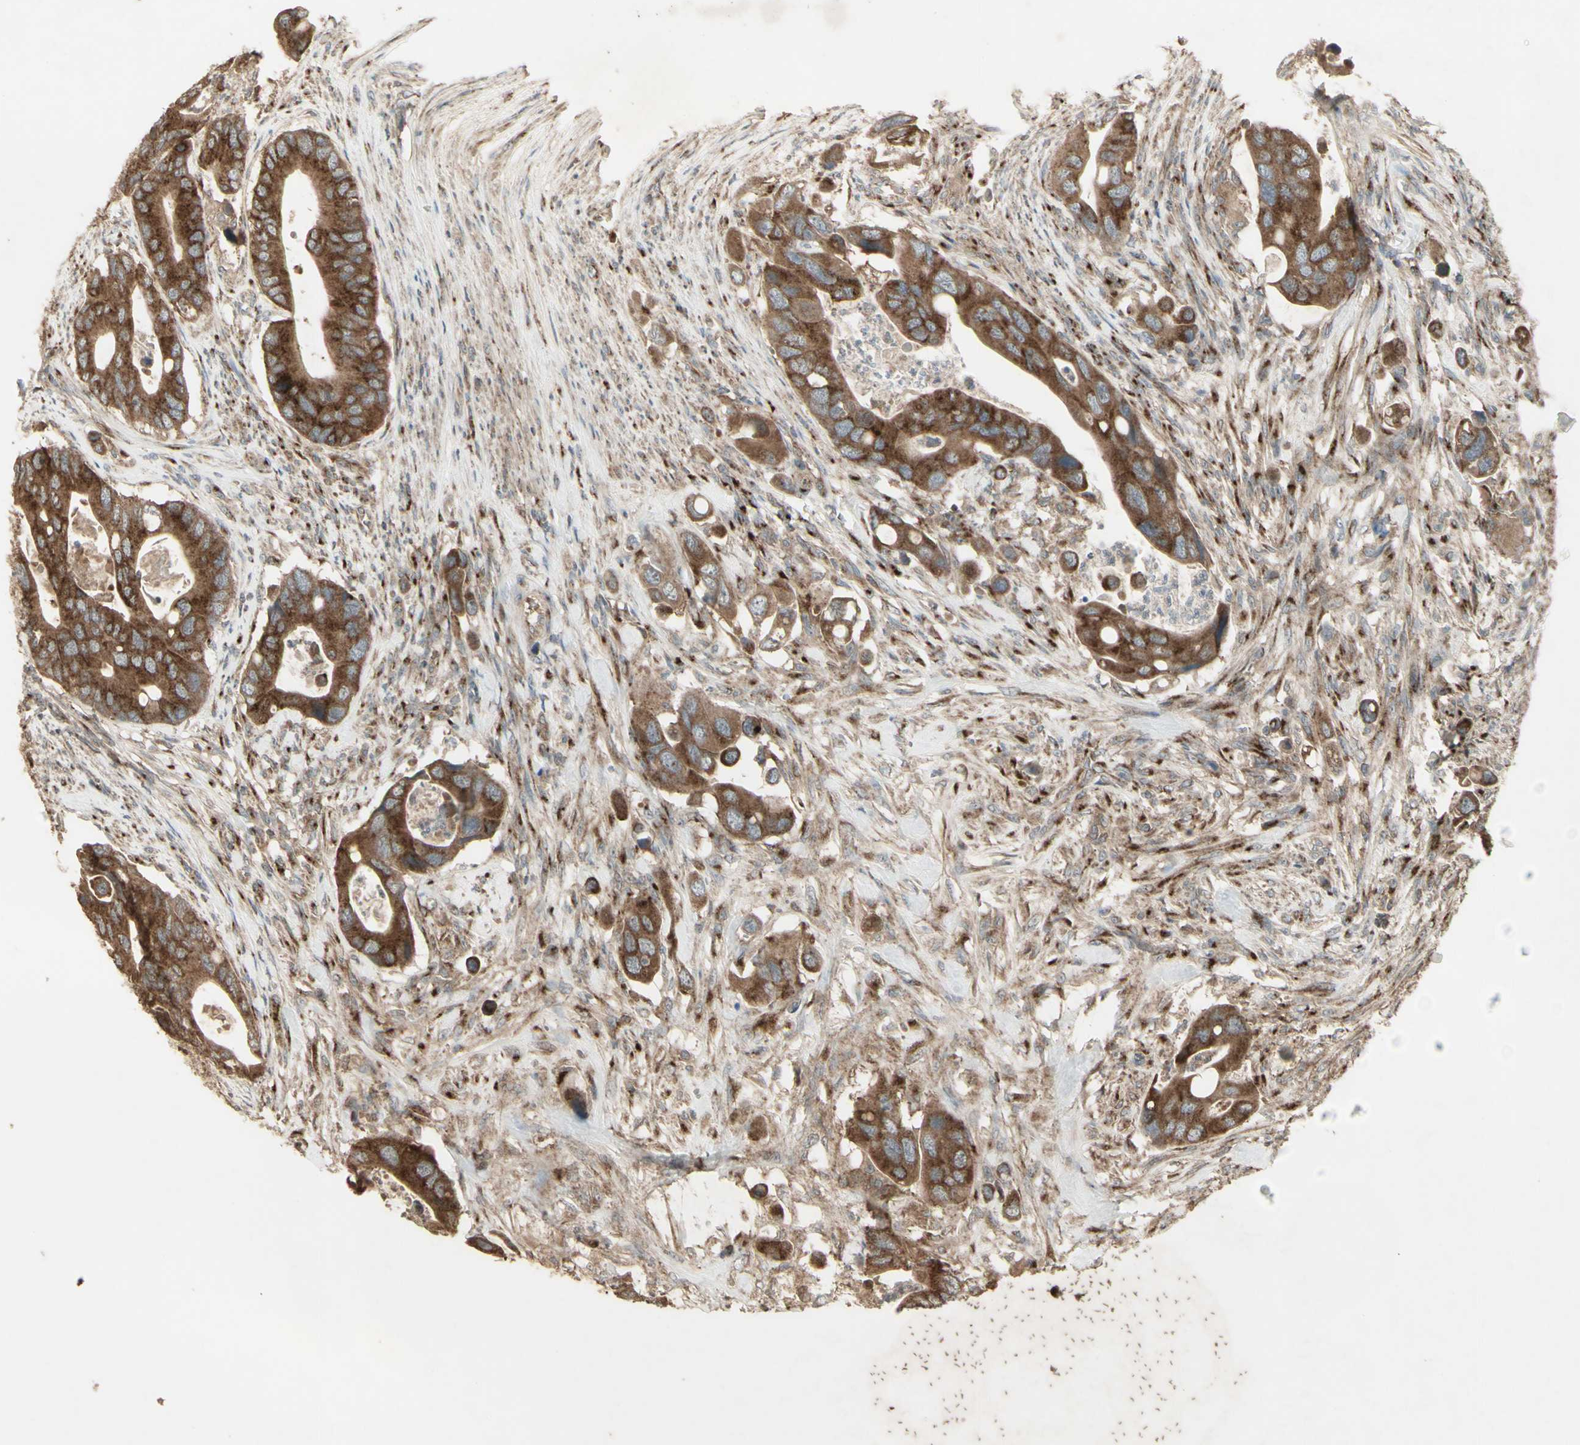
{"staining": {"intensity": "moderate", "quantity": ">75%", "location": "cytoplasmic/membranous"}, "tissue": "colorectal cancer", "cell_type": "Tumor cells", "image_type": "cancer", "snomed": [{"axis": "morphology", "description": "Adenocarcinoma, NOS"}, {"axis": "topography", "description": "Rectum"}], "caption": "Immunohistochemistry of human colorectal cancer shows medium levels of moderate cytoplasmic/membranous positivity in about >75% of tumor cells.", "gene": "AP1G1", "patient": {"sex": "female", "age": 57}}